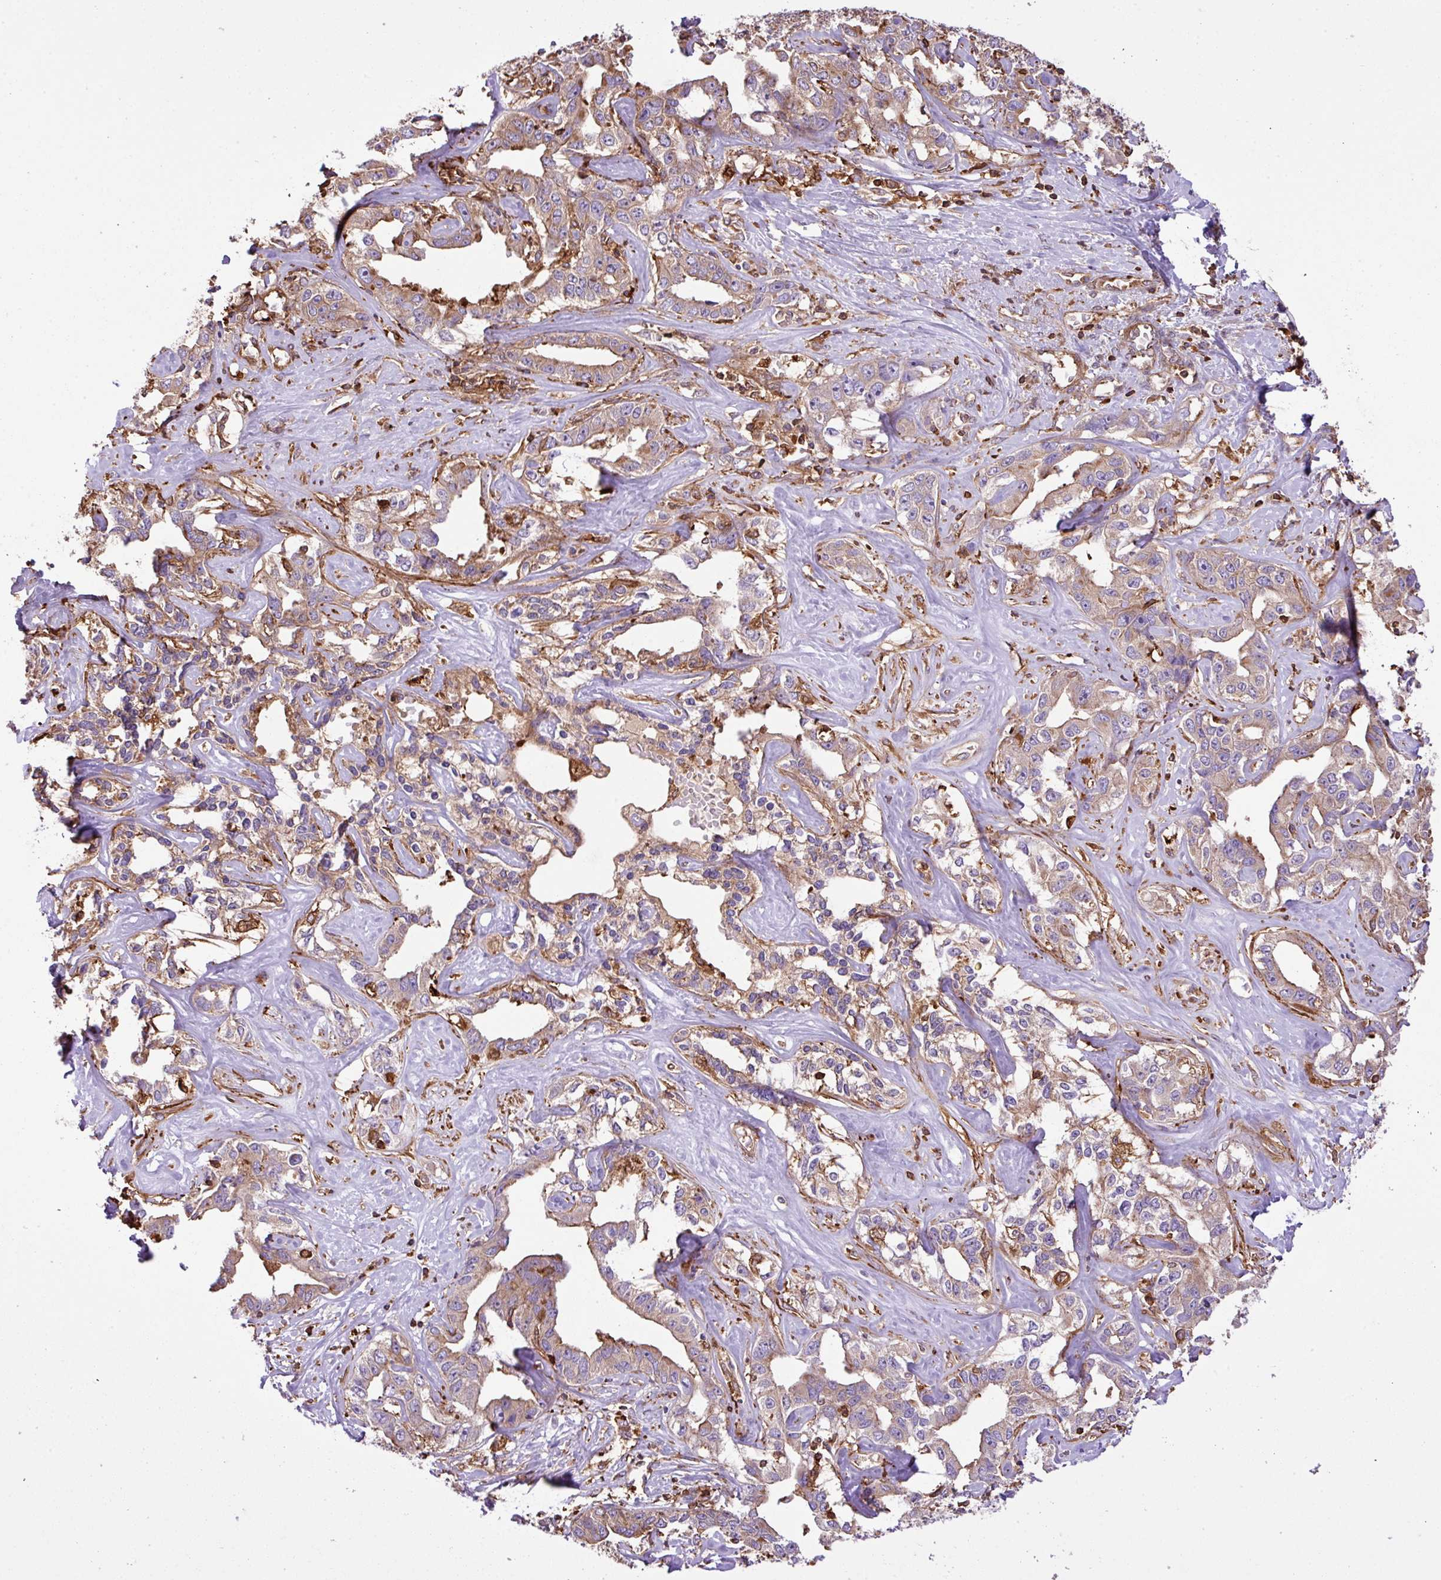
{"staining": {"intensity": "weak", "quantity": "25%-75%", "location": "cytoplasmic/membranous"}, "tissue": "liver cancer", "cell_type": "Tumor cells", "image_type": "cancer", "snomed": [{"axis": "morphology", "description": "Cholangiocarcinoma"}, {"axis": "topography", "description": "Liver"}], "caption": "IHC of human liver cancer reveals low levels of weak cytoplasmic/membranous staining in approximately 25%-75% of tumor cells. (Stains: DAB in brown, nuclei in blue, Microscopy: brightfield microscopy at high magnification).", "gene": "PGAP6", "patient": {"sex": "male", "age": 59}}